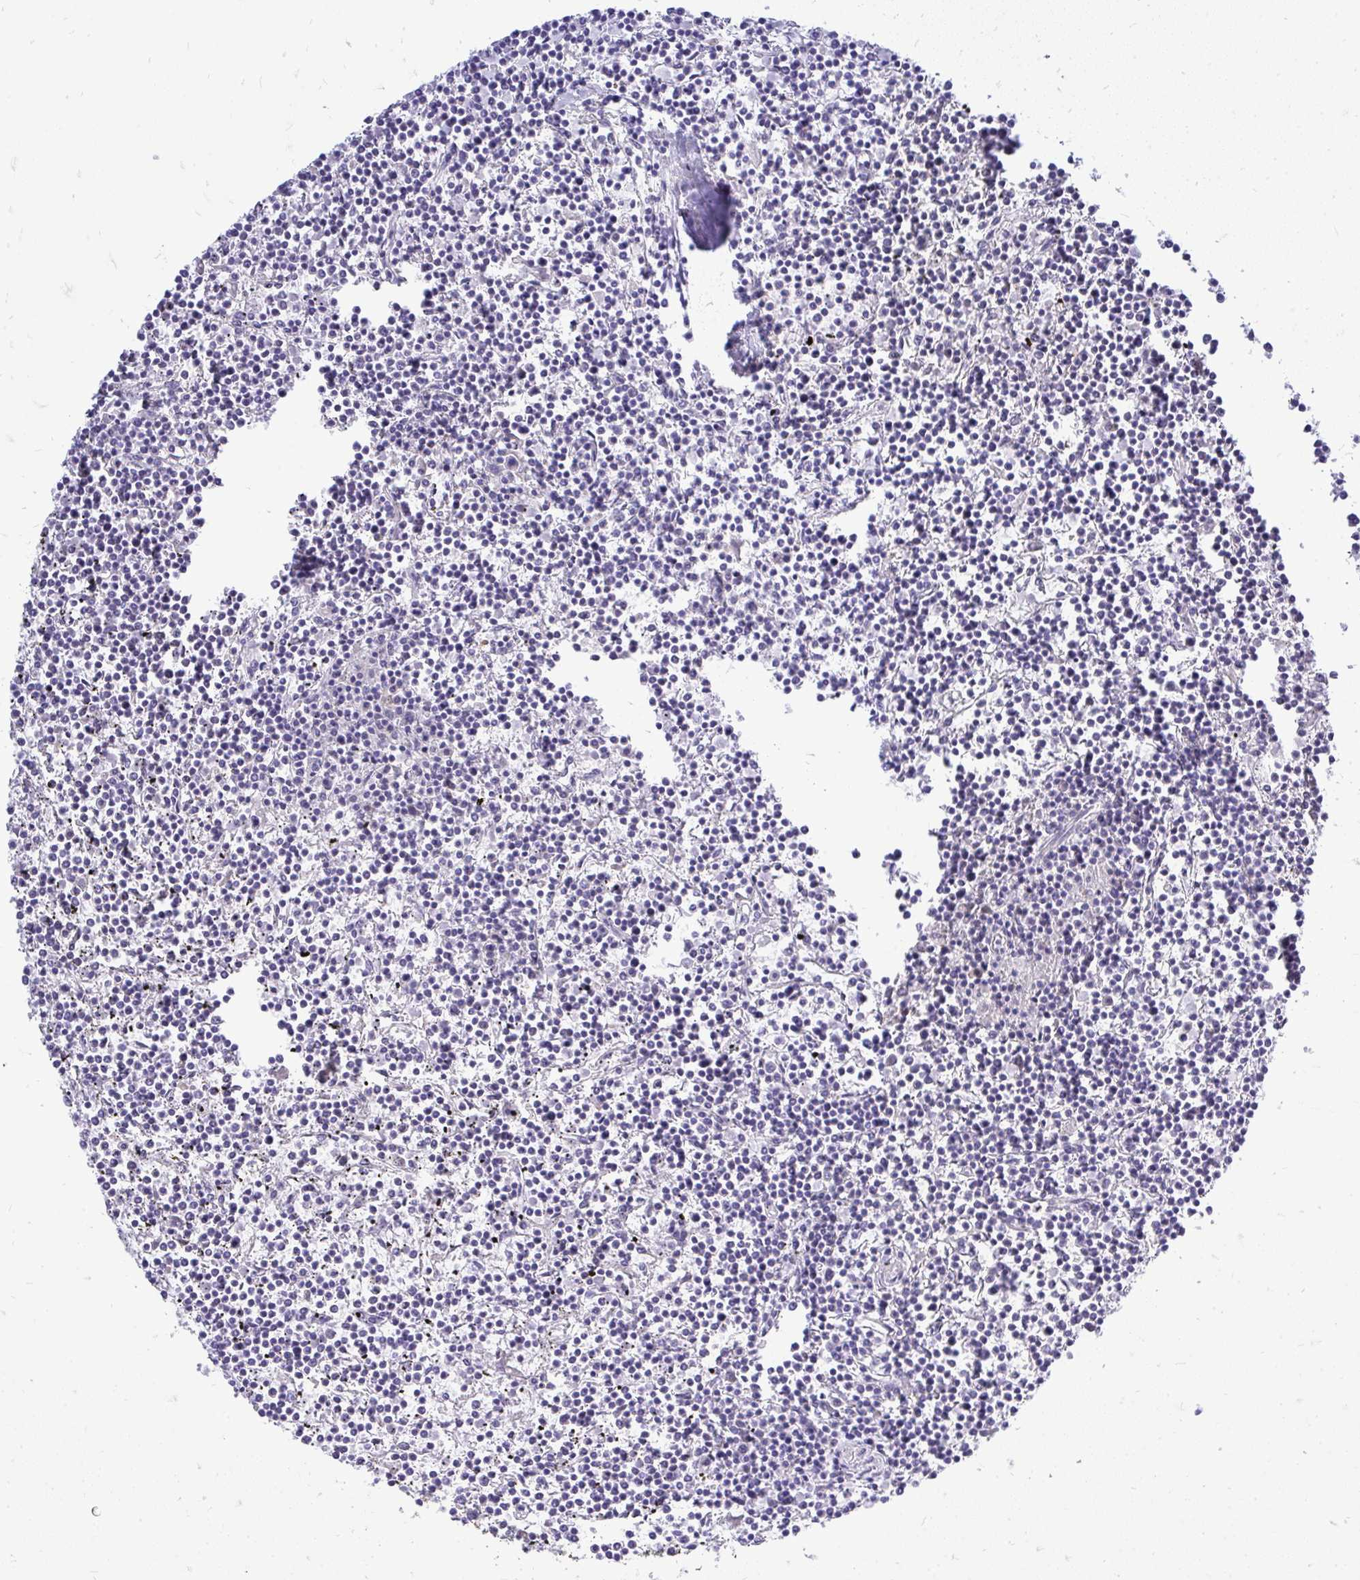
{"staining": {"intensity": "negative", "quantity": "none", "location": "none"}, "tissue": "lymphoma", "cell_type": "Tumor cells", "image_type": "cancer", "snomed": [{"axis": "morphology", "description": "Malignant lymphoma, non-Hodgkin's type, Low grade"}, {"axis": "topography", "description": "Spleen"}], "caption": "This photomicrograph is of lymphoma stained with IHC to label a protein in brown with the nuclei are counter-stained blue. There is no expression in tumor cells.", "gene": "OR8D1", "patient": {"sex": "female", "age": 19}}